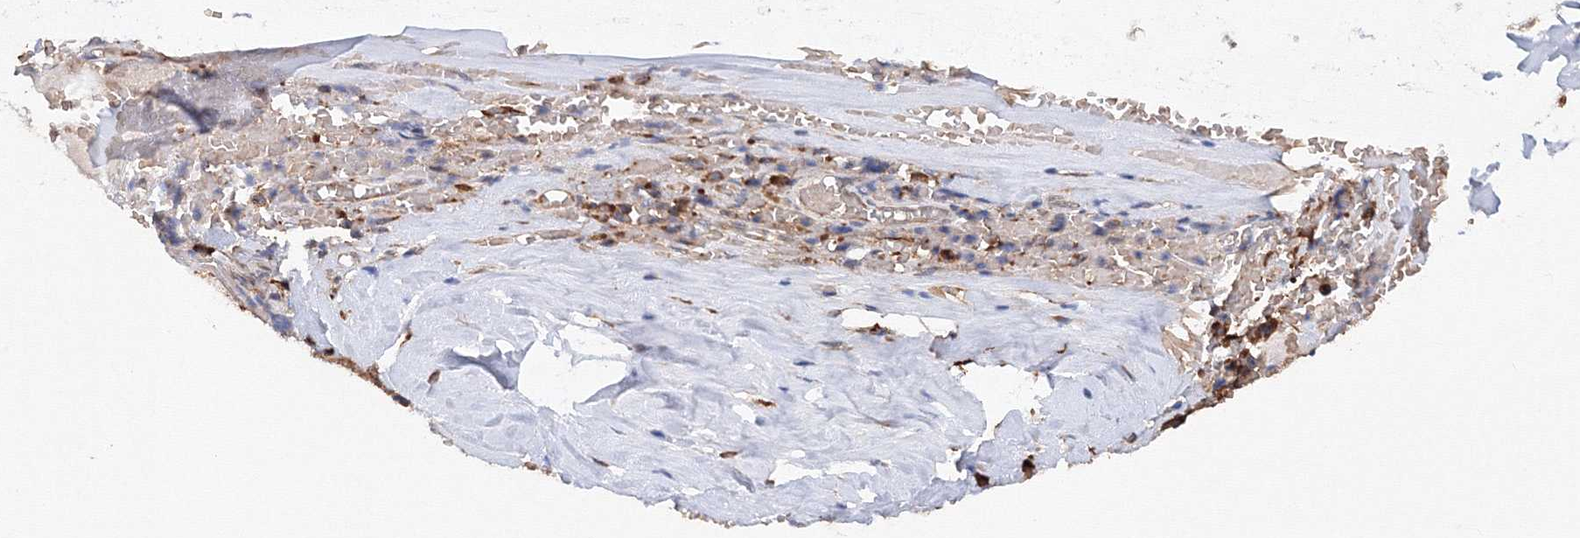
{"staining": {"intensity": "moderate", "quantity": ">75%", "location": "cytoplasmic/membranous"}, "tissue": "soft tissue", "cell_type": "Fibroblasts", "image_type": "normal", "snomed": [{"axis": "morphology", "description": "Normal tissue, NOS"}, {"axis": "morphology", "description": "Basal cell carcinoma"}, {"axis": "topography", "description": "Cartilage tissue"}, {"axis": "topography", "description": "Nasopharynx"}, {"axis": "topography", "description": "Oral tissue"}], "caption": "IHC image of benign soft tissue: soft tissue stained using immunohistochemistry shows medium levels of moderate protein expression localized specifically in the cytoplasmic/membranous of fibroblasts, appearing as a cytoplasmic/membranous brown color.", "gene": "DIS3L2", "patient": {"sex": "female", "age": 77}}